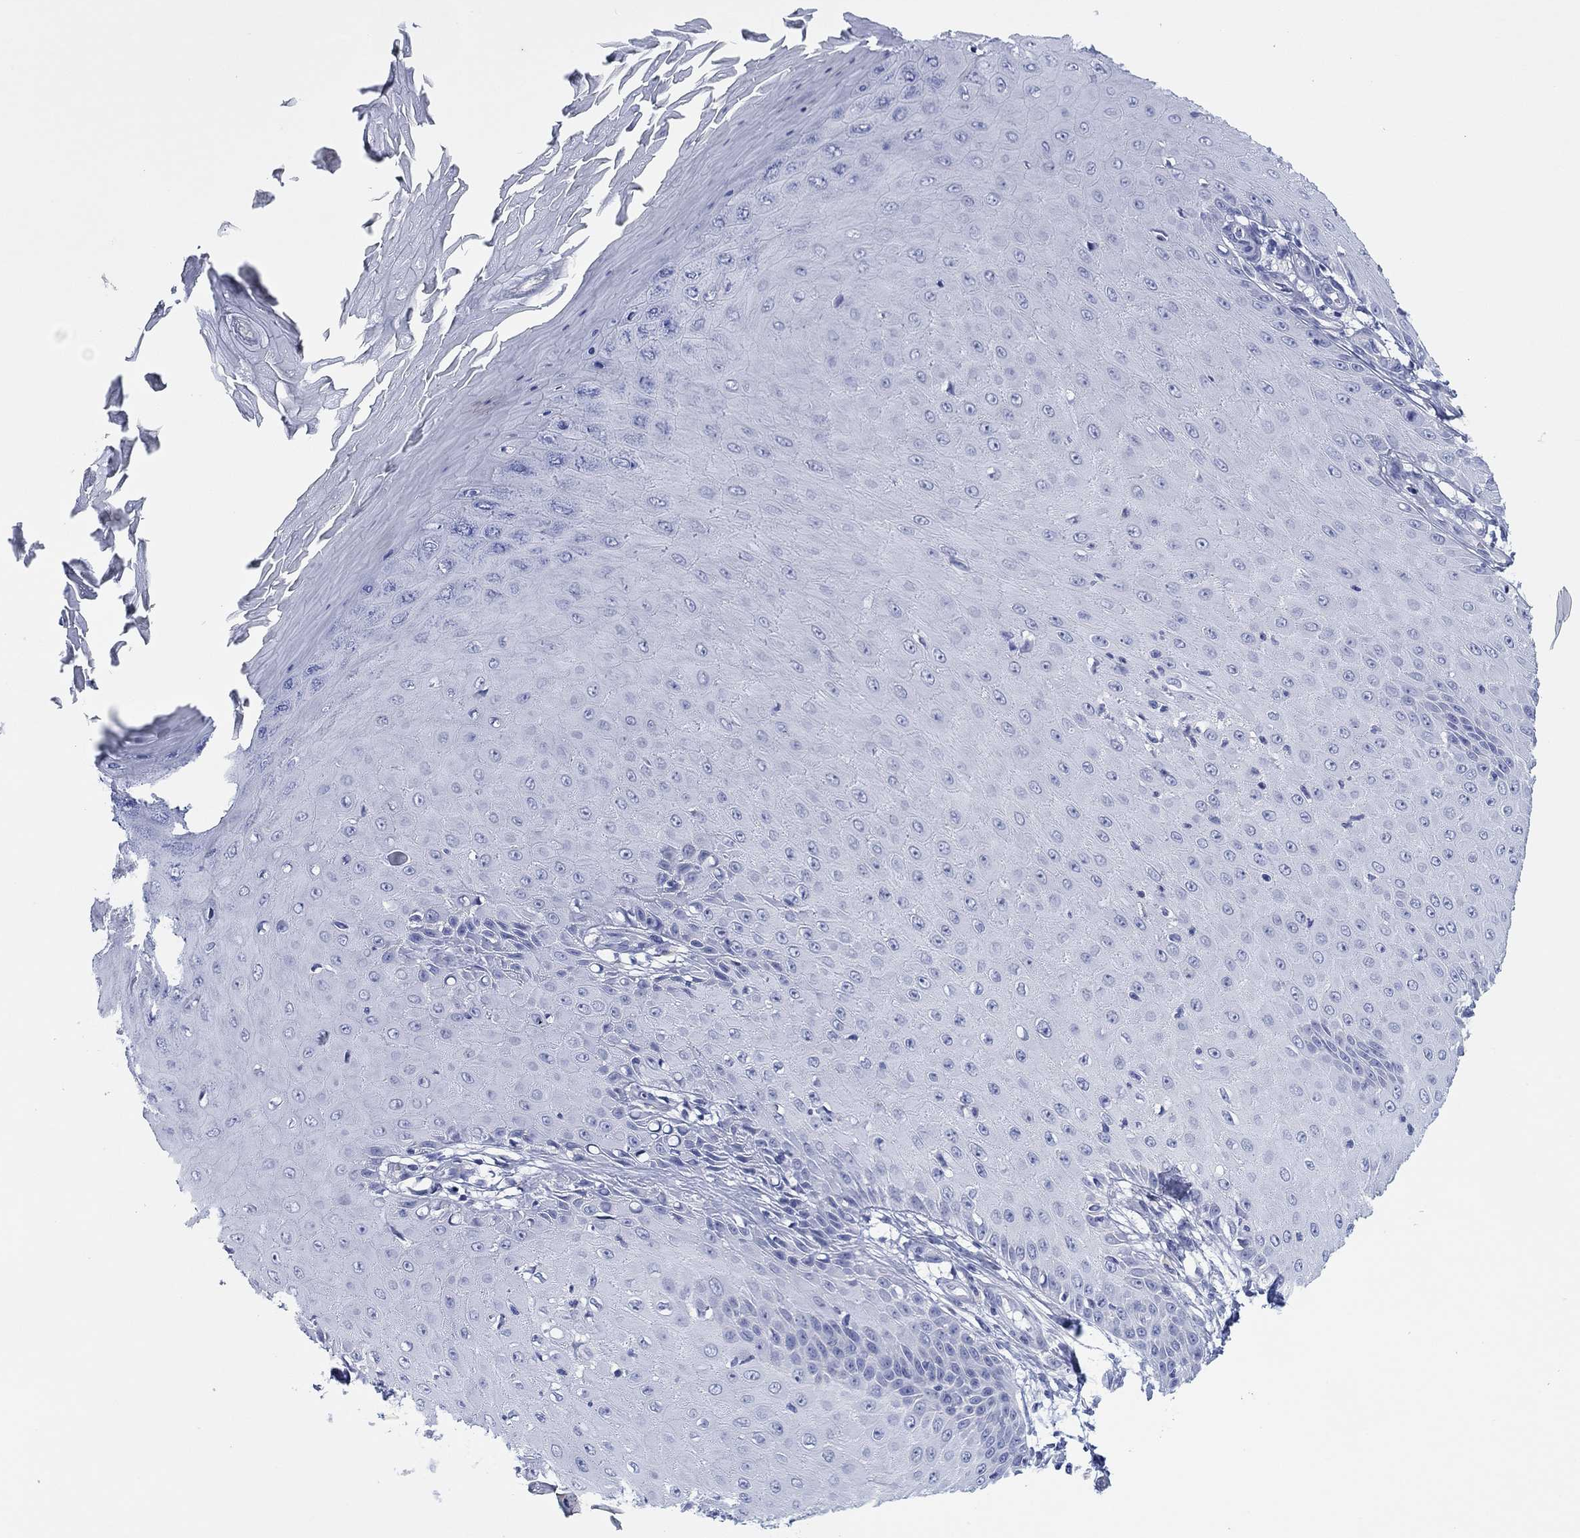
{"staining": {"intensity": "negative", "quantity": "none", "location": "none"}, "tissue": "skin cancer", "cell_type": "Tumor cells", "image_type": "cancer", "snomed": [{"axis": "morphology", "description": "Inflammation, NOS"}, {"axis": "morphology", "description": "Squamous cell carcinoma, NOS"}, {"axis": "topography", "description": "Skin"}], "caption": "This is an immunohistochemistry (IHC) micrograph of skin squamous cell carcinoma. There is no positivity in tumor cells.", "gene": "ATP1B1", "patient": {"sex": "male", "age": 70}}